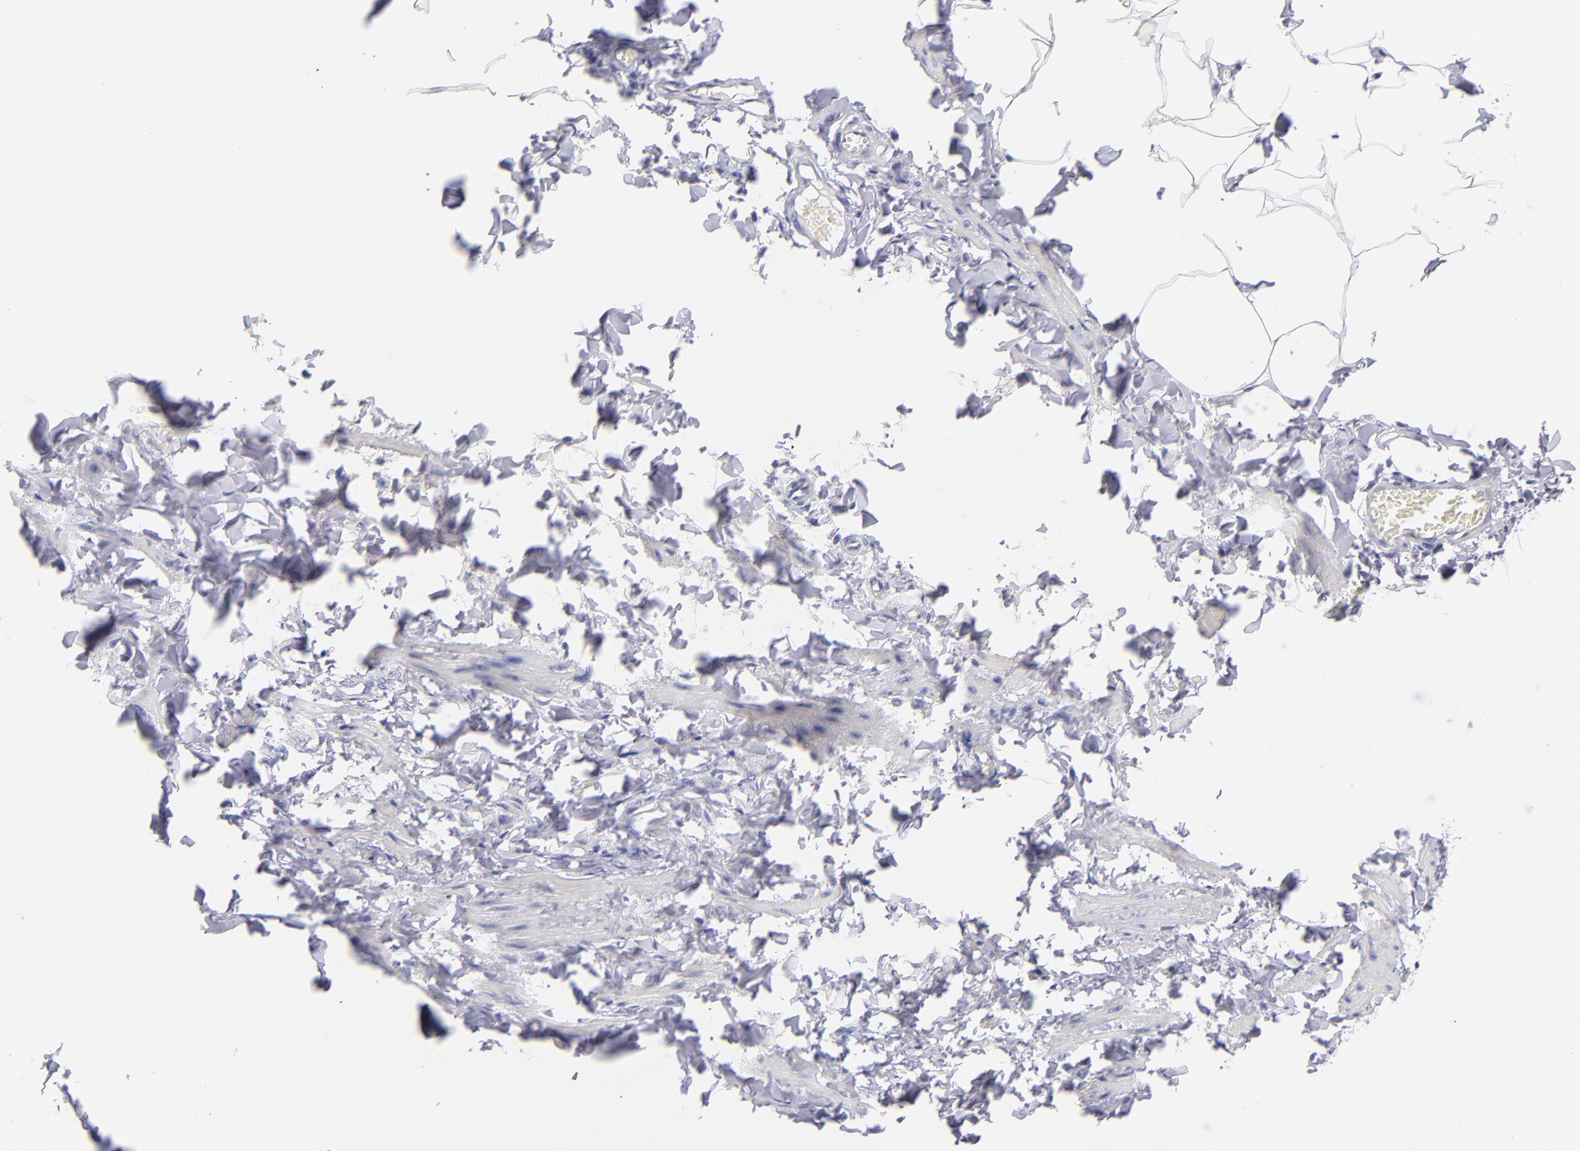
{"staining": {"intensity": "negative", "quantity": "none", "location": "none"}, "tissue": "adipose tissue", "cell_type": "Adipocytes", "image_type": "normal", "snomed": [{"axis": "morphology", "description": "Normal tissue, NOS"}, {"axis": "topography", "description": "Vascular tissue"}], "caption": "IHC of unremarkable human adipose tissue shows no staining in adipocytes.", "gene": "PIP", "patient": {"sex": "male", "age": 41}}